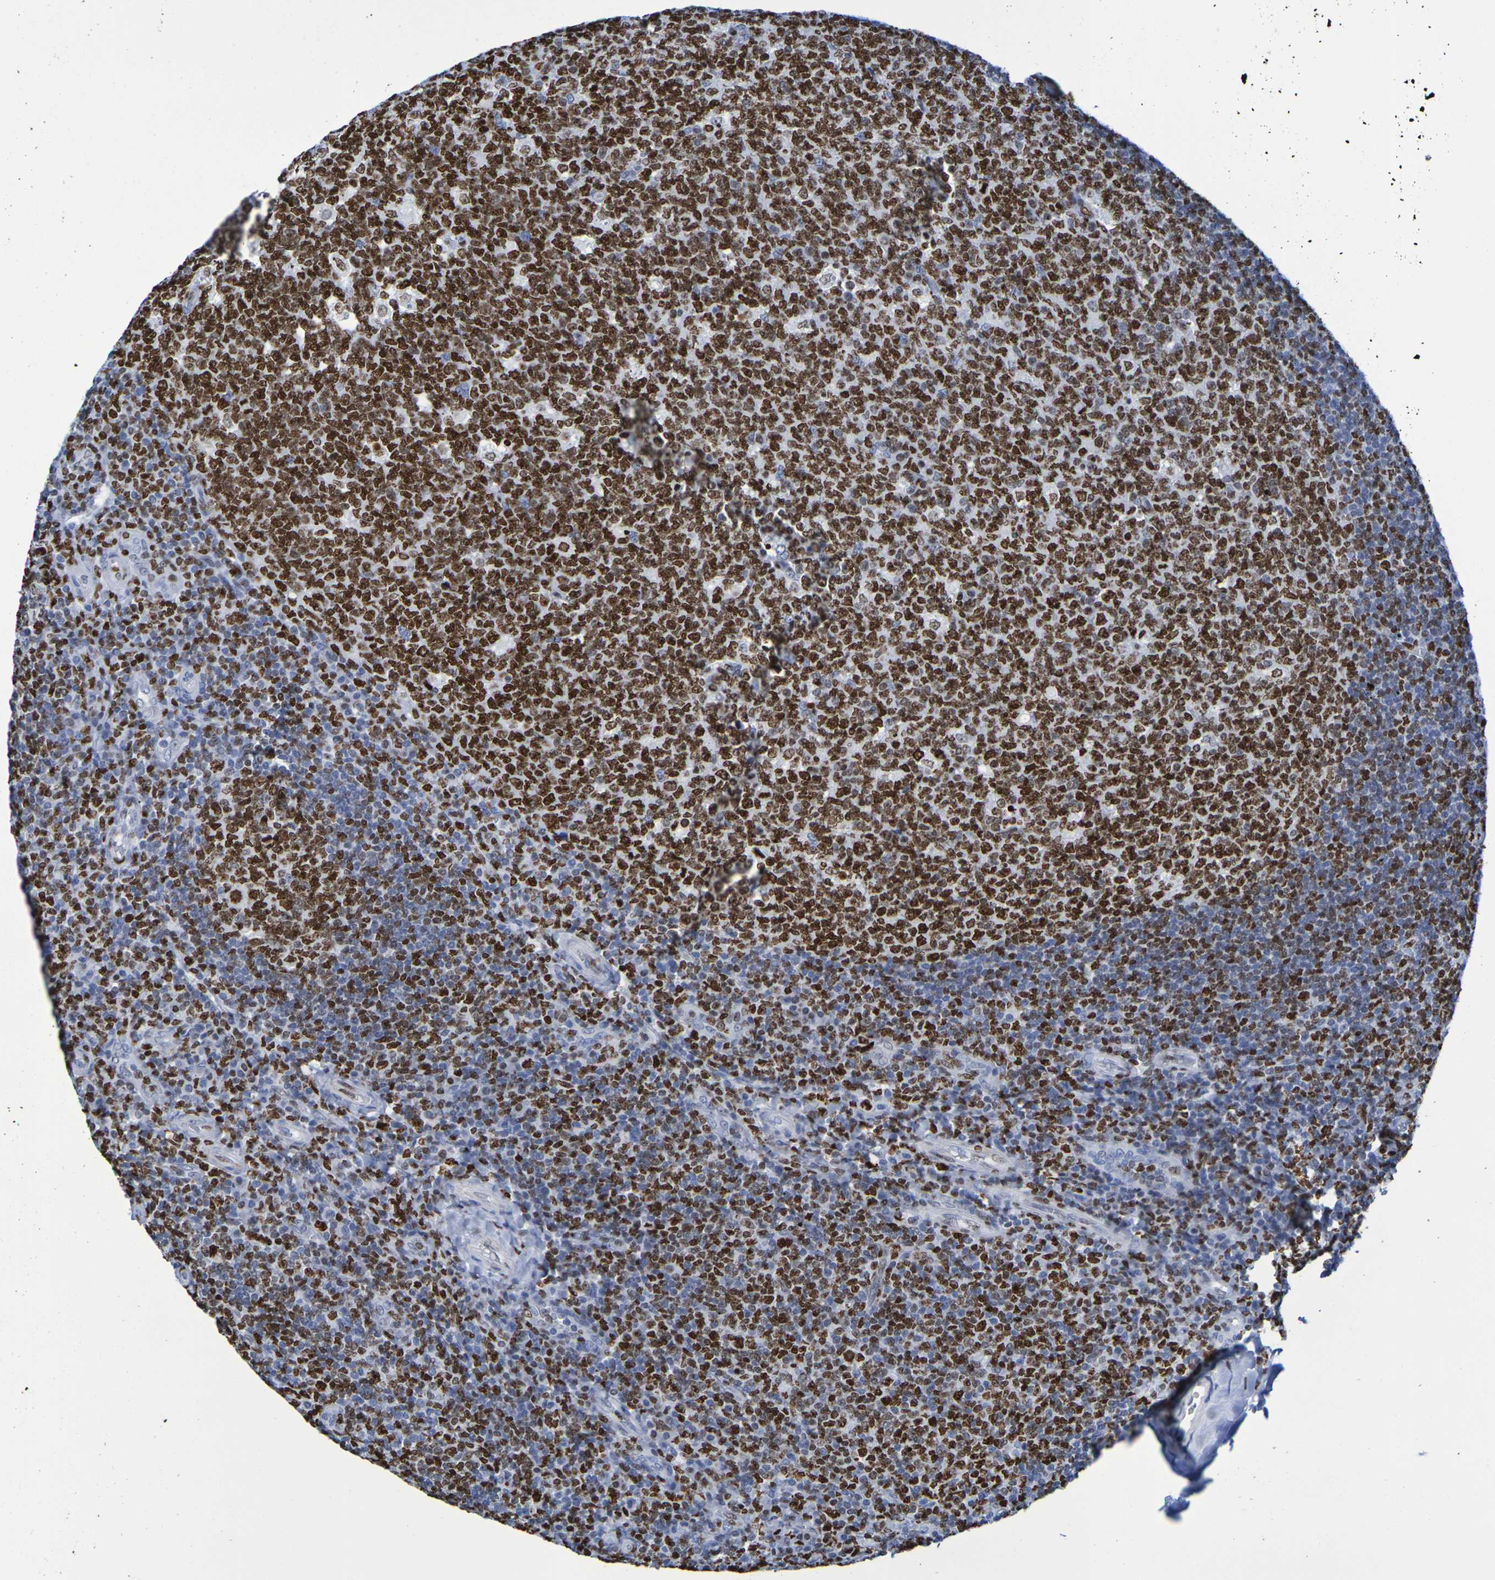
{"staining": {"intensity": "strong", "quantity": ">75%", "location": "nuclear"}, "tissue": "tonsil", "cell_type": "Germinal center cells", "image_type": "normal", "snomed": [{"axis": "morphology", "description": "Normal tissue, NOS"}, {"axis": "topography", "description": "Tonsil"}], "caption": "Protein analysis of normal tonsil reveals strong nuclear expression in approximately >75% of germinal center cells. The staining is performed using DAB (3,3'-diaminobenzidine) brown chromogen to label protein expression. The nuclei are counter-stained blue using hematoxylin.", "gene": "H1", "patient": {"sex": "male", "age": 17}}